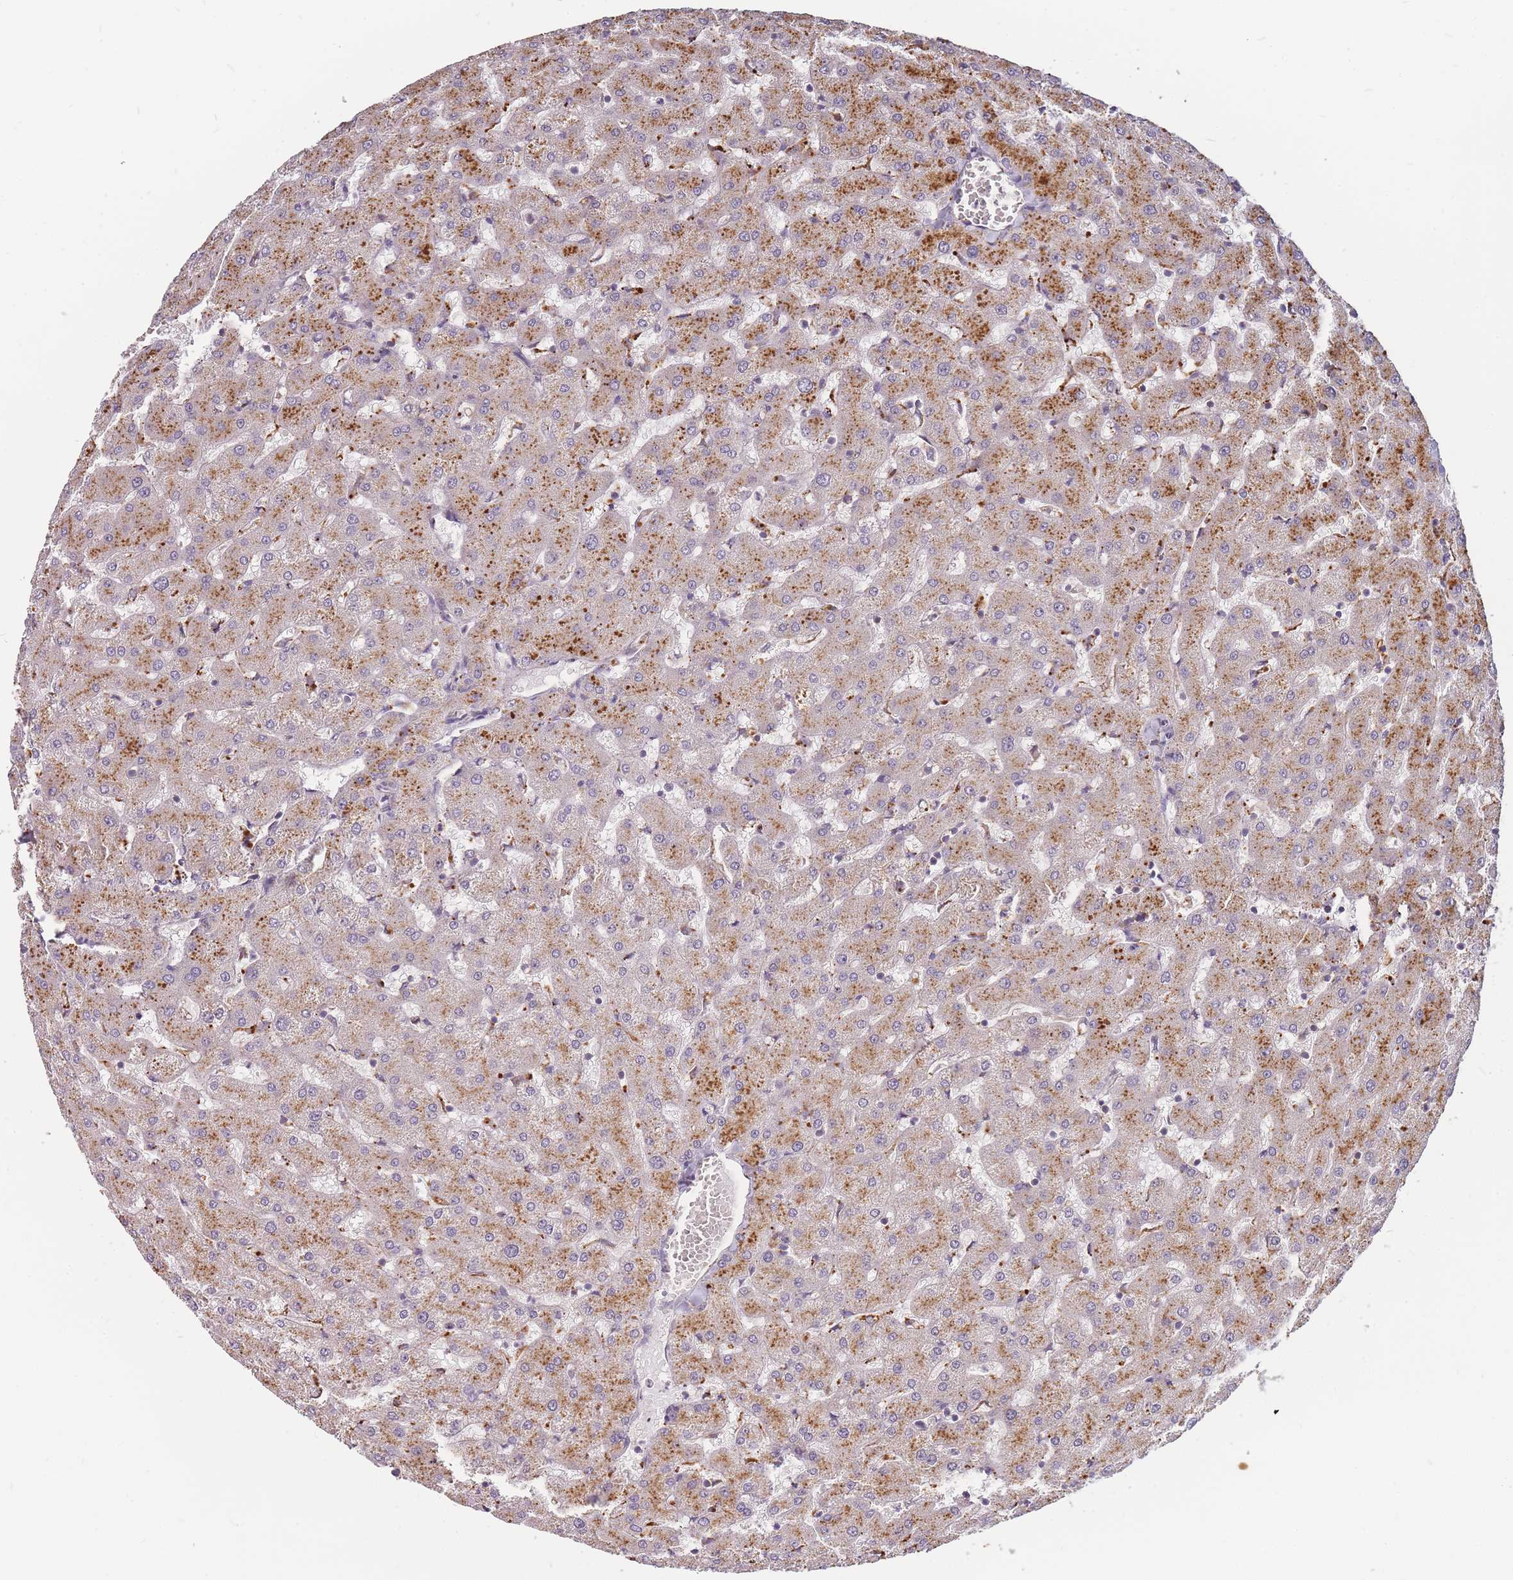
{"staining": {"intensity": "weak", "quantity": ">75%", "location": "cytoplasmic/membranous"}, "tissue": "liver", "cell_type": "Cholangiocytes", "image_type": "normal", "snomed": [{"axis": "morphology", "description": "Normal tissue, NOS"}, {"axis": "topography", "description": "Liver"}], "caption": "Human liver stained with a brown dye demonstrates weak cytoplasmic/membranous positive staining in about >75% of cholangiocytes.", "gene": "ATG5", "patient": {"sex": "female", "age": 63}}